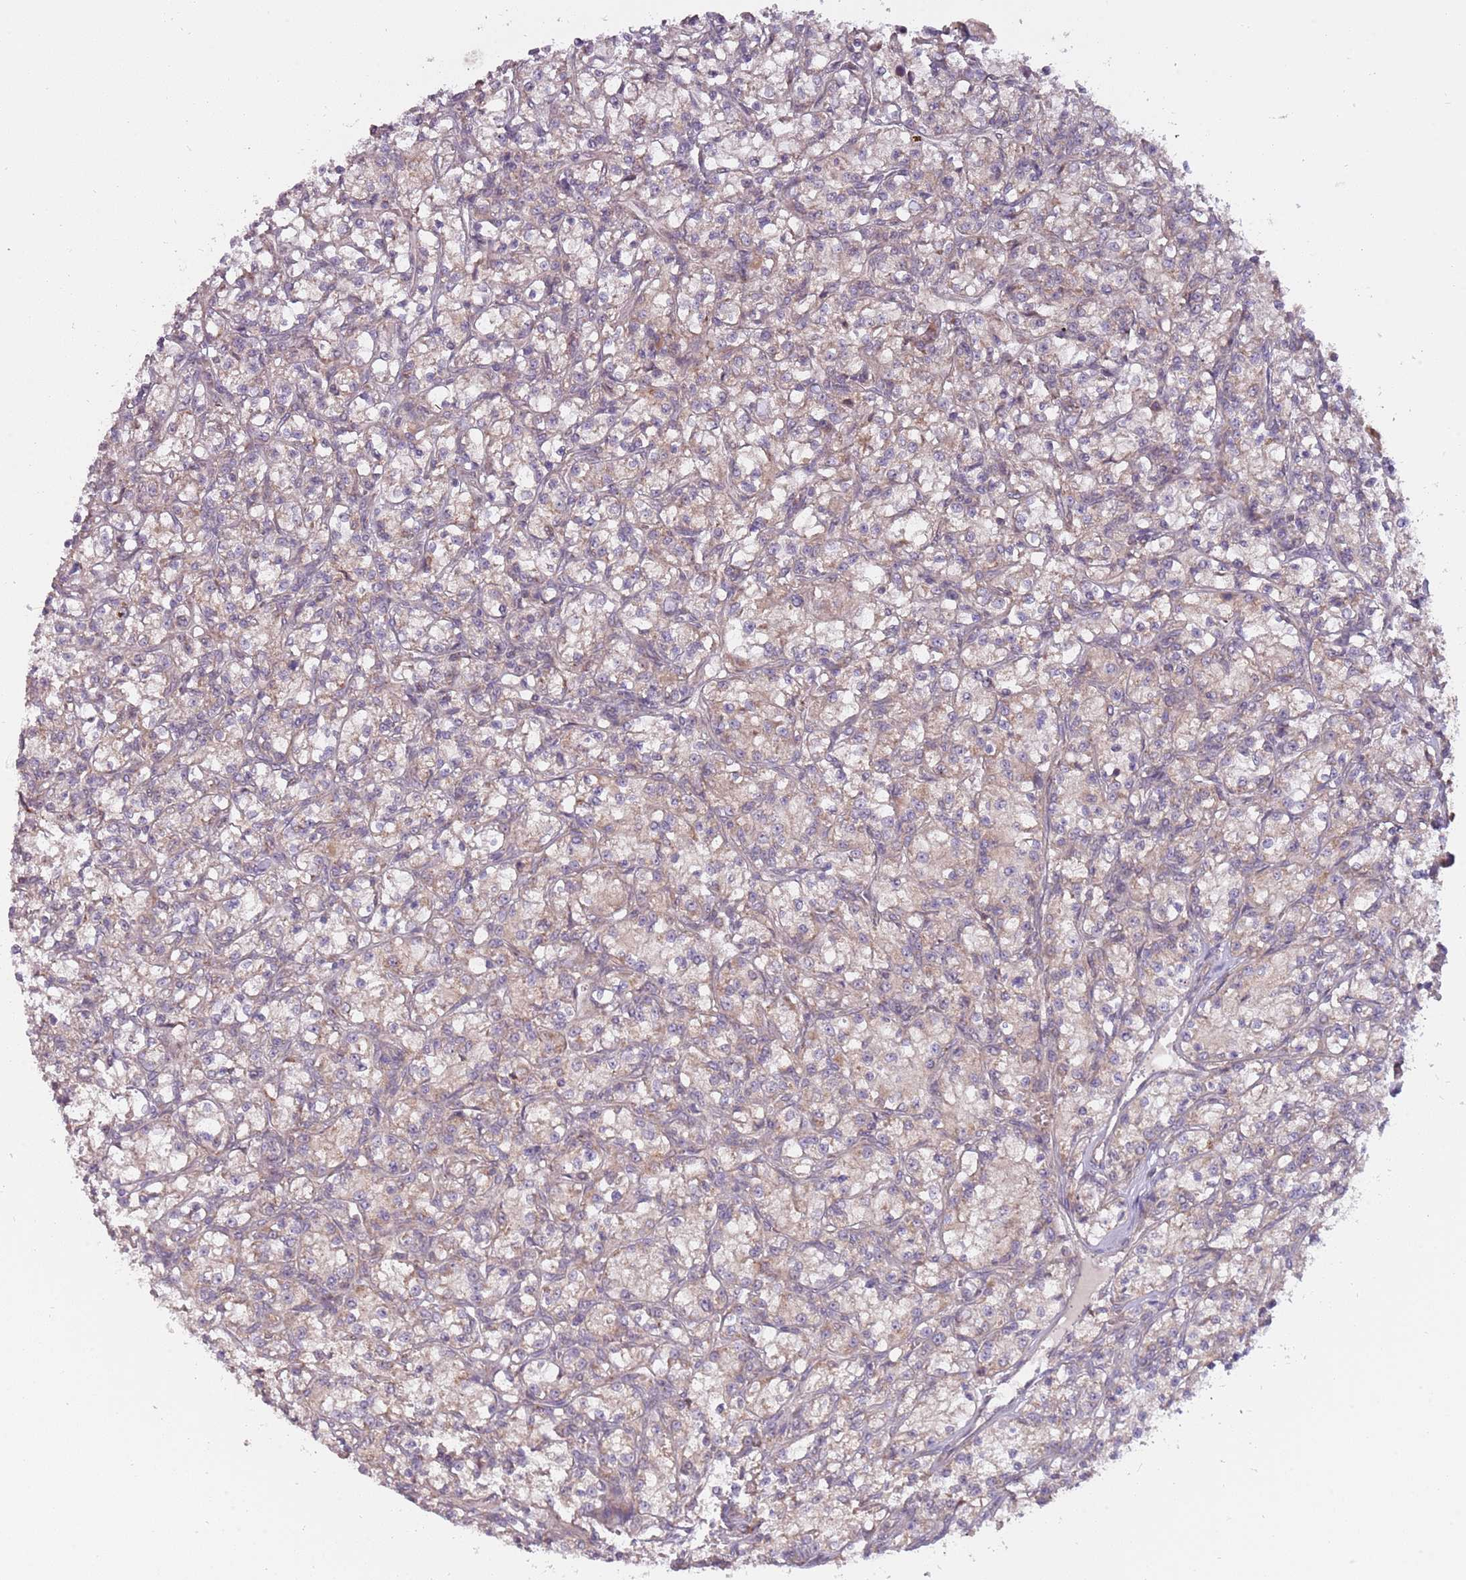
{"staining": {"intensity": "weak", "quantity": "25%-75%", "location": "cytoplasmic/membranous"}, "tissue": "renal cancer", "cell_type": "Tumor cells", "image_type": "cancer", "snomed": [{"axis": "morphology", "description": "Adenocarcinoma, NOS"}, {"axis": "topography", "description": "Kidney"}], "caption": "DAB (3,3'-diaminobenzidine) immunohistochemical staining of human renal cancer shows weak cytoplasmic/membranous protein expression in about 25%-75% of tumor cells.", "gene": "RNF181", "patient": {"sex": "female", "age": 59}}